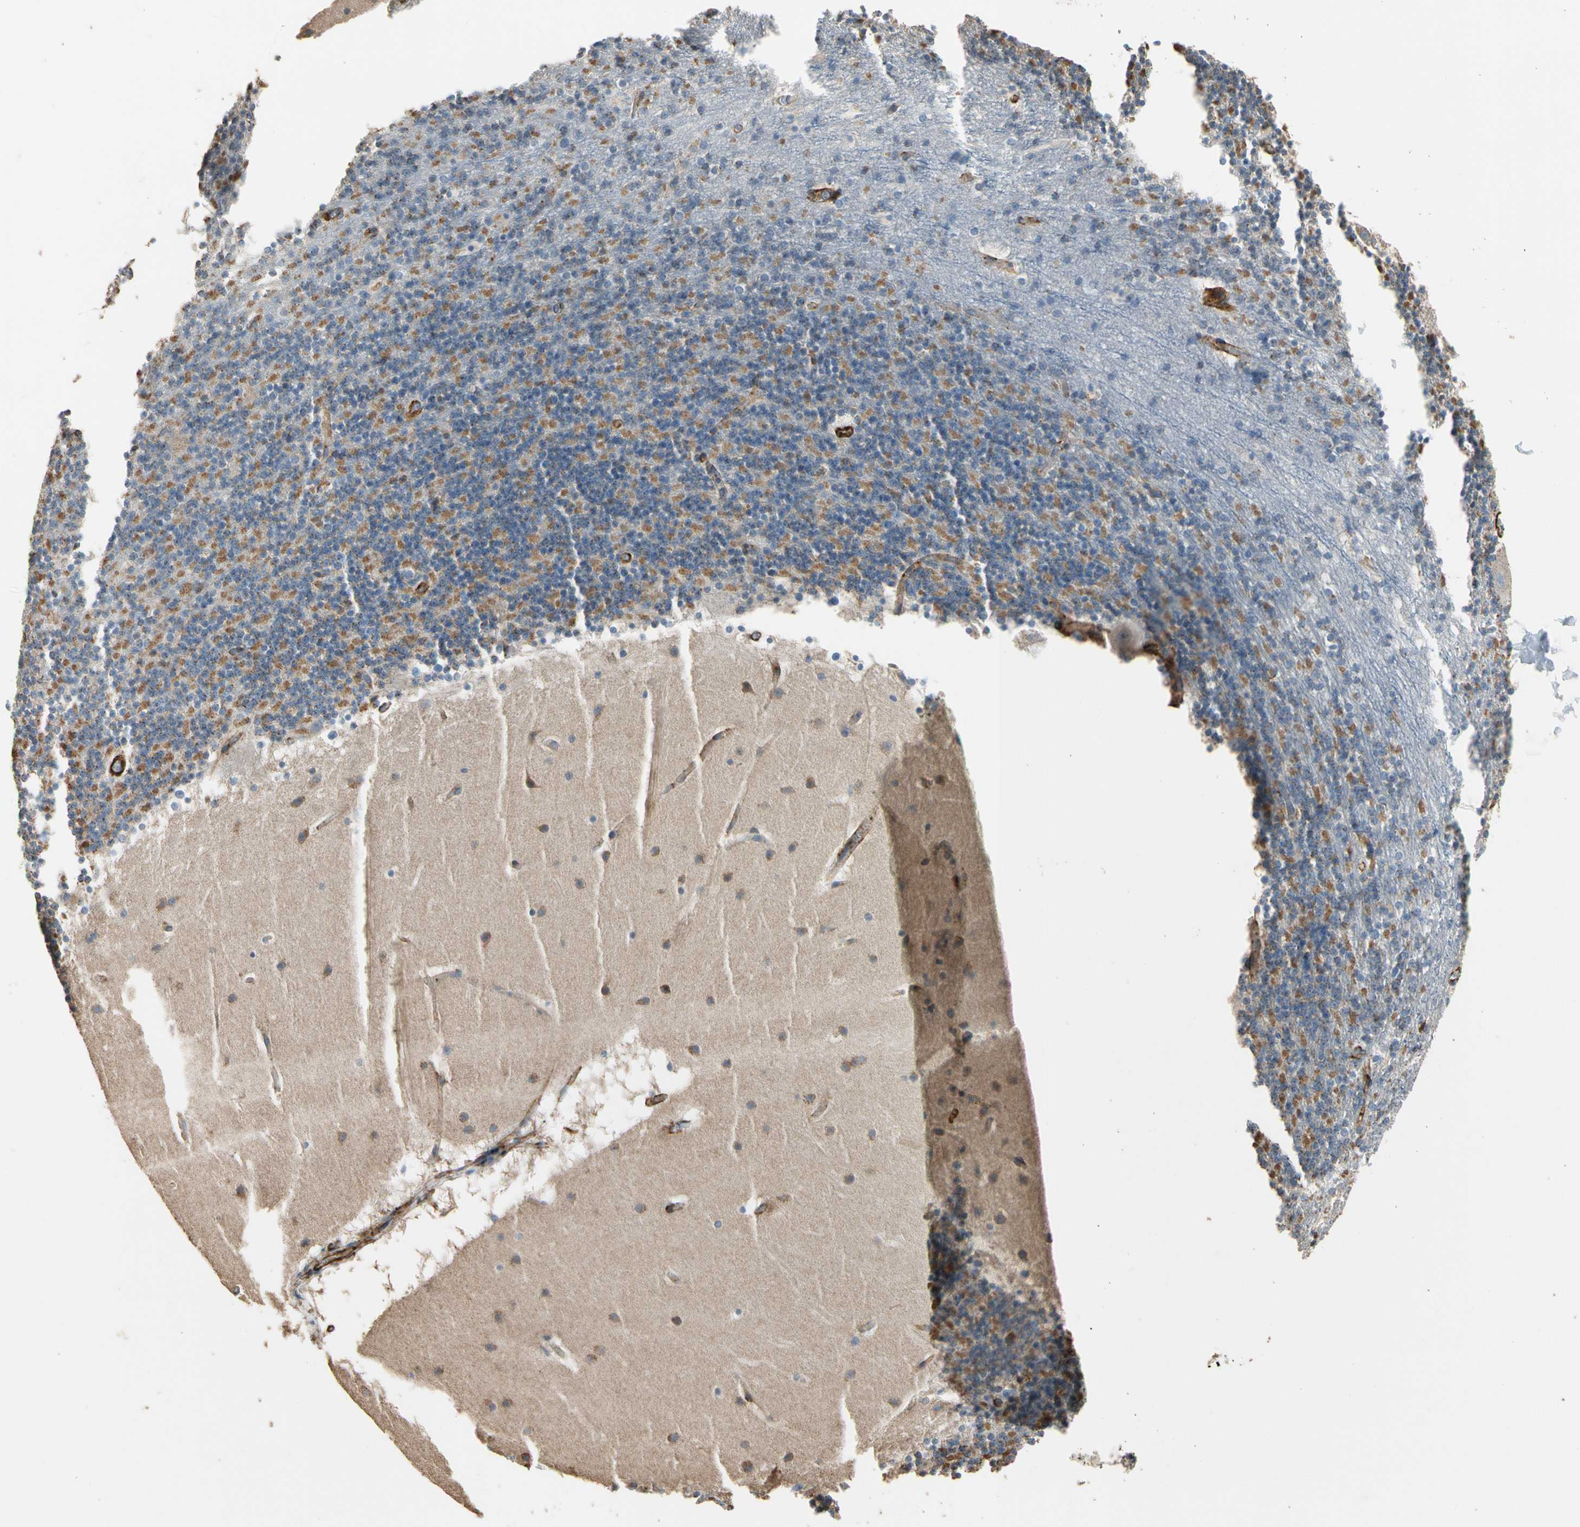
{"staining": {"intensity": "weak", "quantity": "25%-75%", "location": "cytoplasmic/membranous"}, "tissue": "cerebellum", "cell_type": "Cells in granular layer", "image_type": "normal", "snomed": [{"axis": "morphology", "description": "Normal tissue, NOS"}, {"axis": "topography", "description": "Cerebellum"}], "caption": "Cerebellum stained for a protein demonstrates weak cytoplasmic/membranous positivity in cells in granular layer. The staining was performed using DAB (3,3'-diaminobenzidine) to visualize the protein expression in brown, while the nuclei were stained in blue with hematoxylin (Magnification: 20x).", "gene": "SUSD2", "patient": {"sex": "male", "age": 45}}